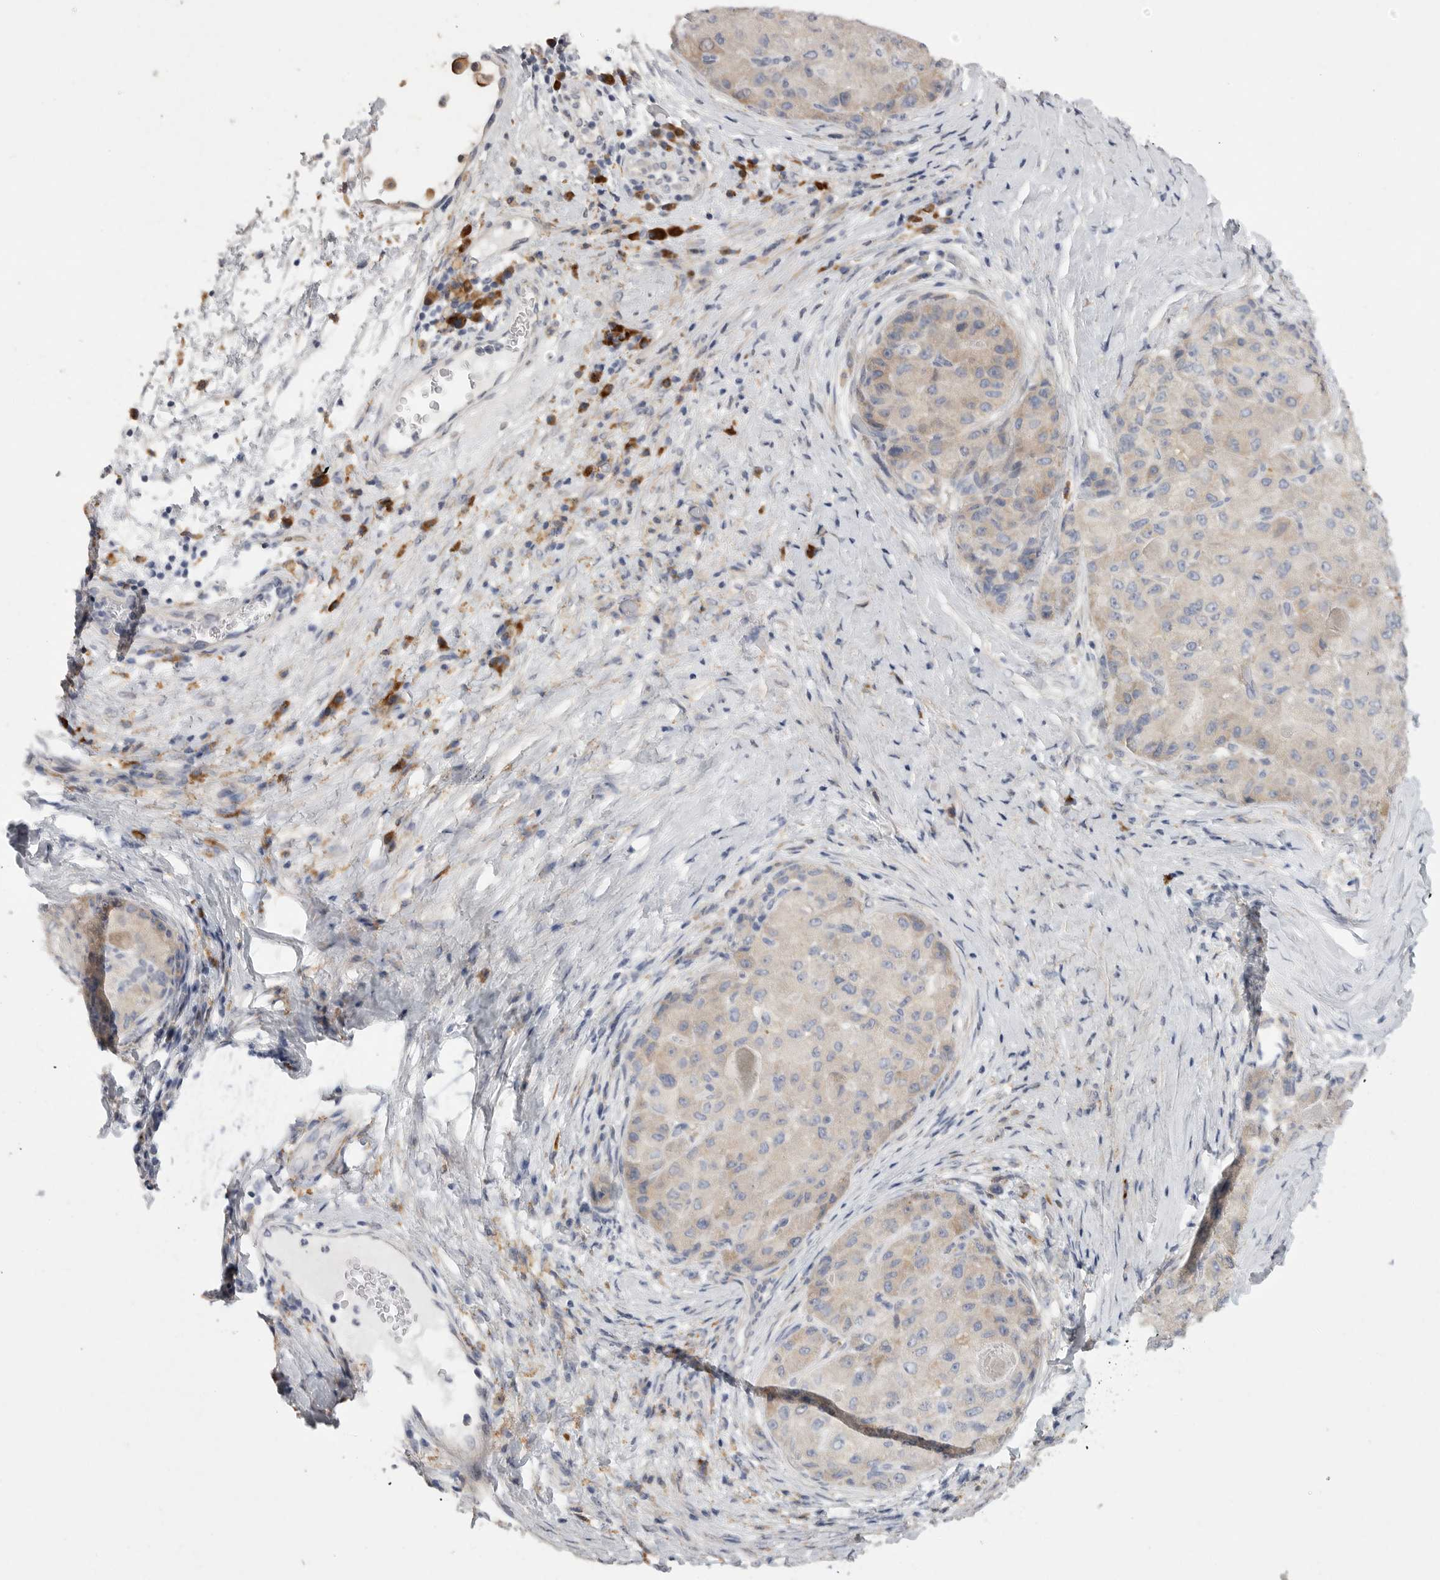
{"staining": {"intensity": "weak", "quantity": "25%-75%", "location": "cytoplasmic/membranous"}, "tissue": "liver cancer", "cell_type": "Tumor cells", "image_type": "cancer", "snomed": [{"axis": "morphology", "description": "Carcinoma, Hepatocellular, NOS"}, {"axis": "topography", "description": "Liver"}], "caption": "Immunohistochemistry micrograph of human hepatocellular carcinoma (liver) stained for a protein (brown), which shows low levels of weak cytoplasmic/membranous staining in approximately 25%-75% of tumor cells.", "gene": "EDEM3", "patient": {"sex": "male", "age": 80}}